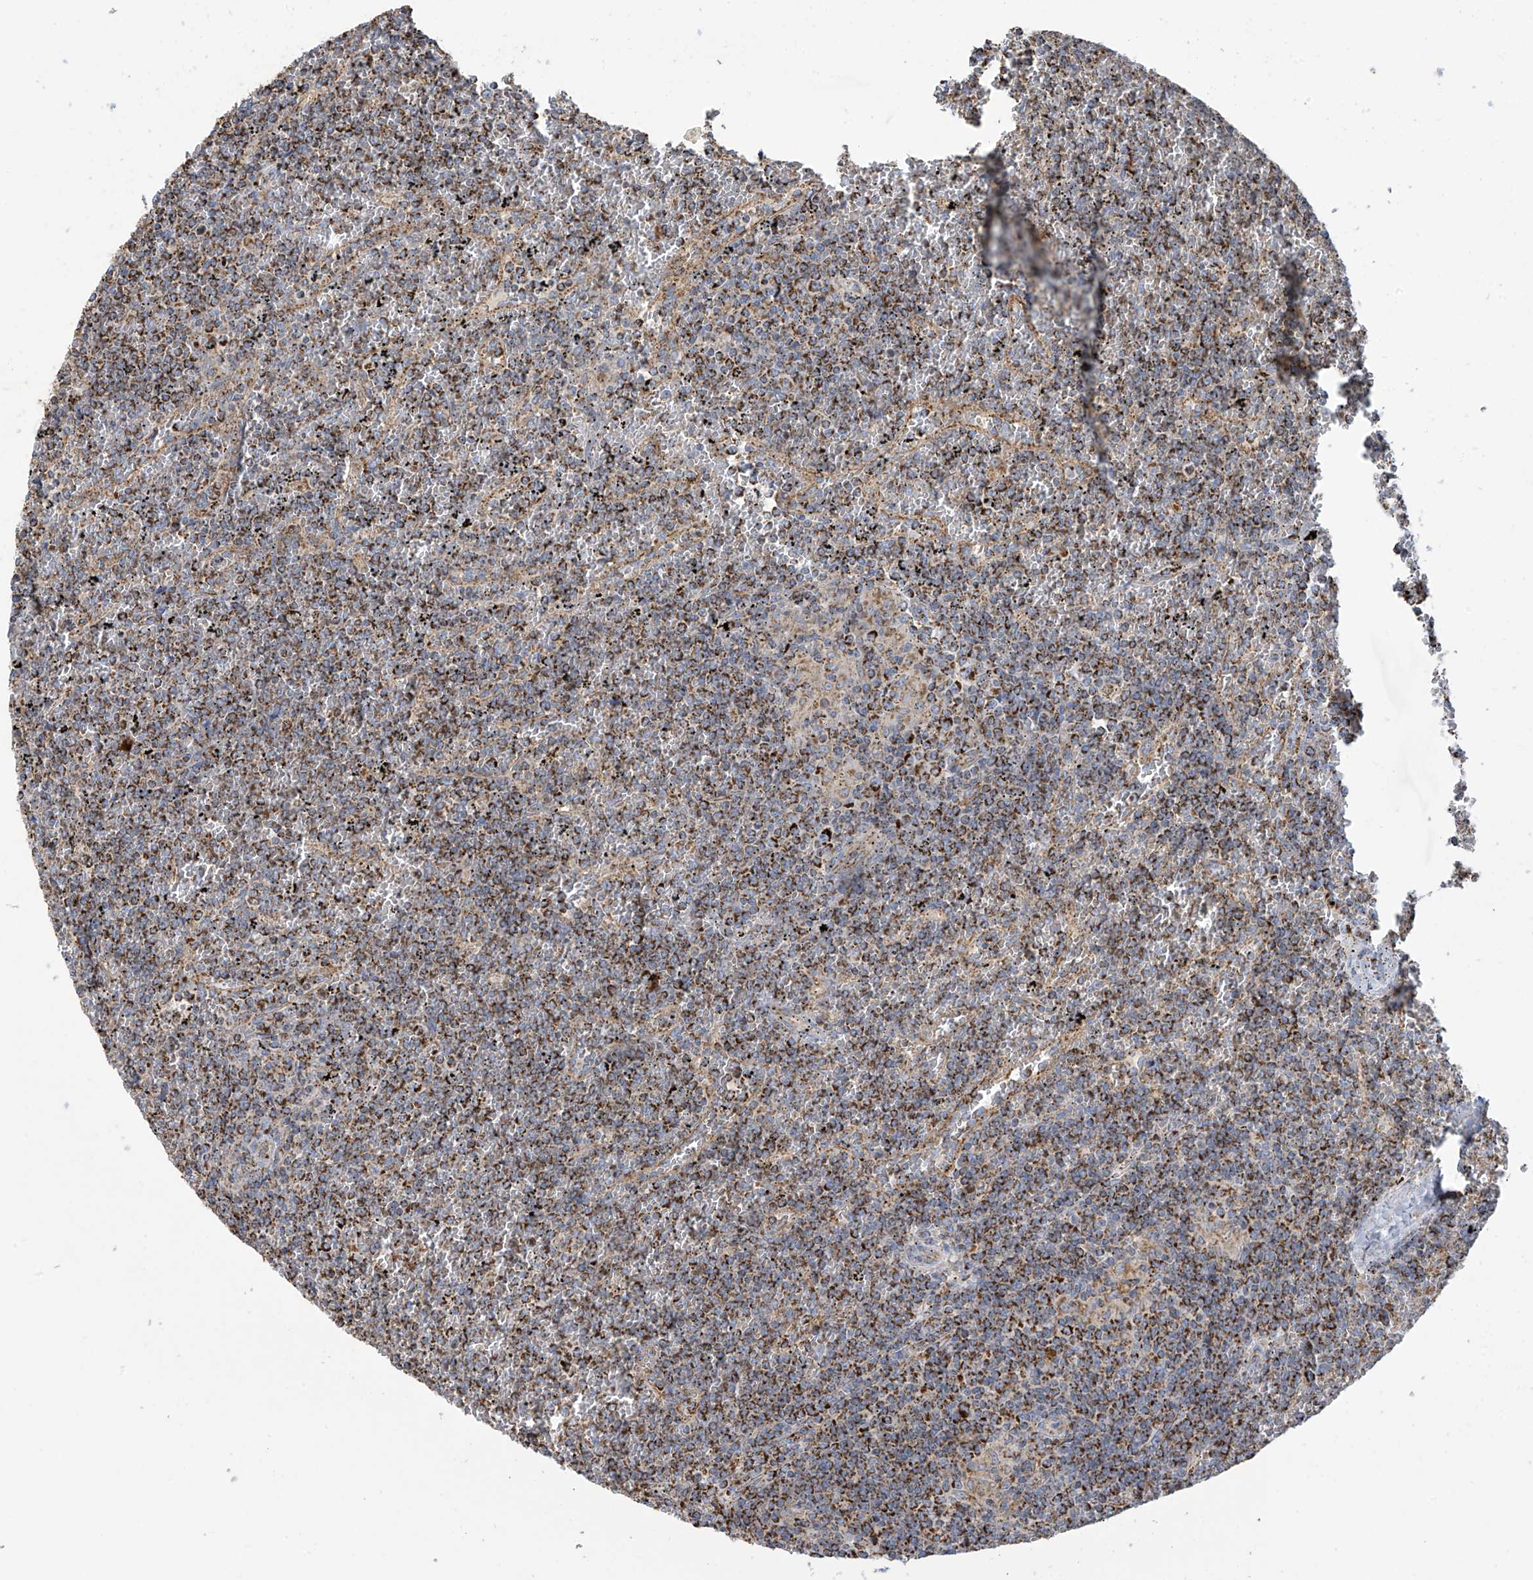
{"staining": {"intensity": "strong", "quantity": ">75%", "location": "cytoplasmic/membranous"}, "tissue": "lymphoma", "cell_type": "Tumor cells", "image_type": "cancer", "snomed": [{"axis": "morphology", "description": "Malignant lymphoma, non-Hodgkin's type, Low grade"}, {"axis": "topography", "description": "Spleen"}], "caption": "IHC (DAB) staining of malignant lymphoma, non-Hodgkin's type (low-grade) exhibits strong cytoplasmic/membranous protein positivity in about >75% of tumor cells.", "gene": "PNPT1", "patient": {"sex": "female", "age": 19}}